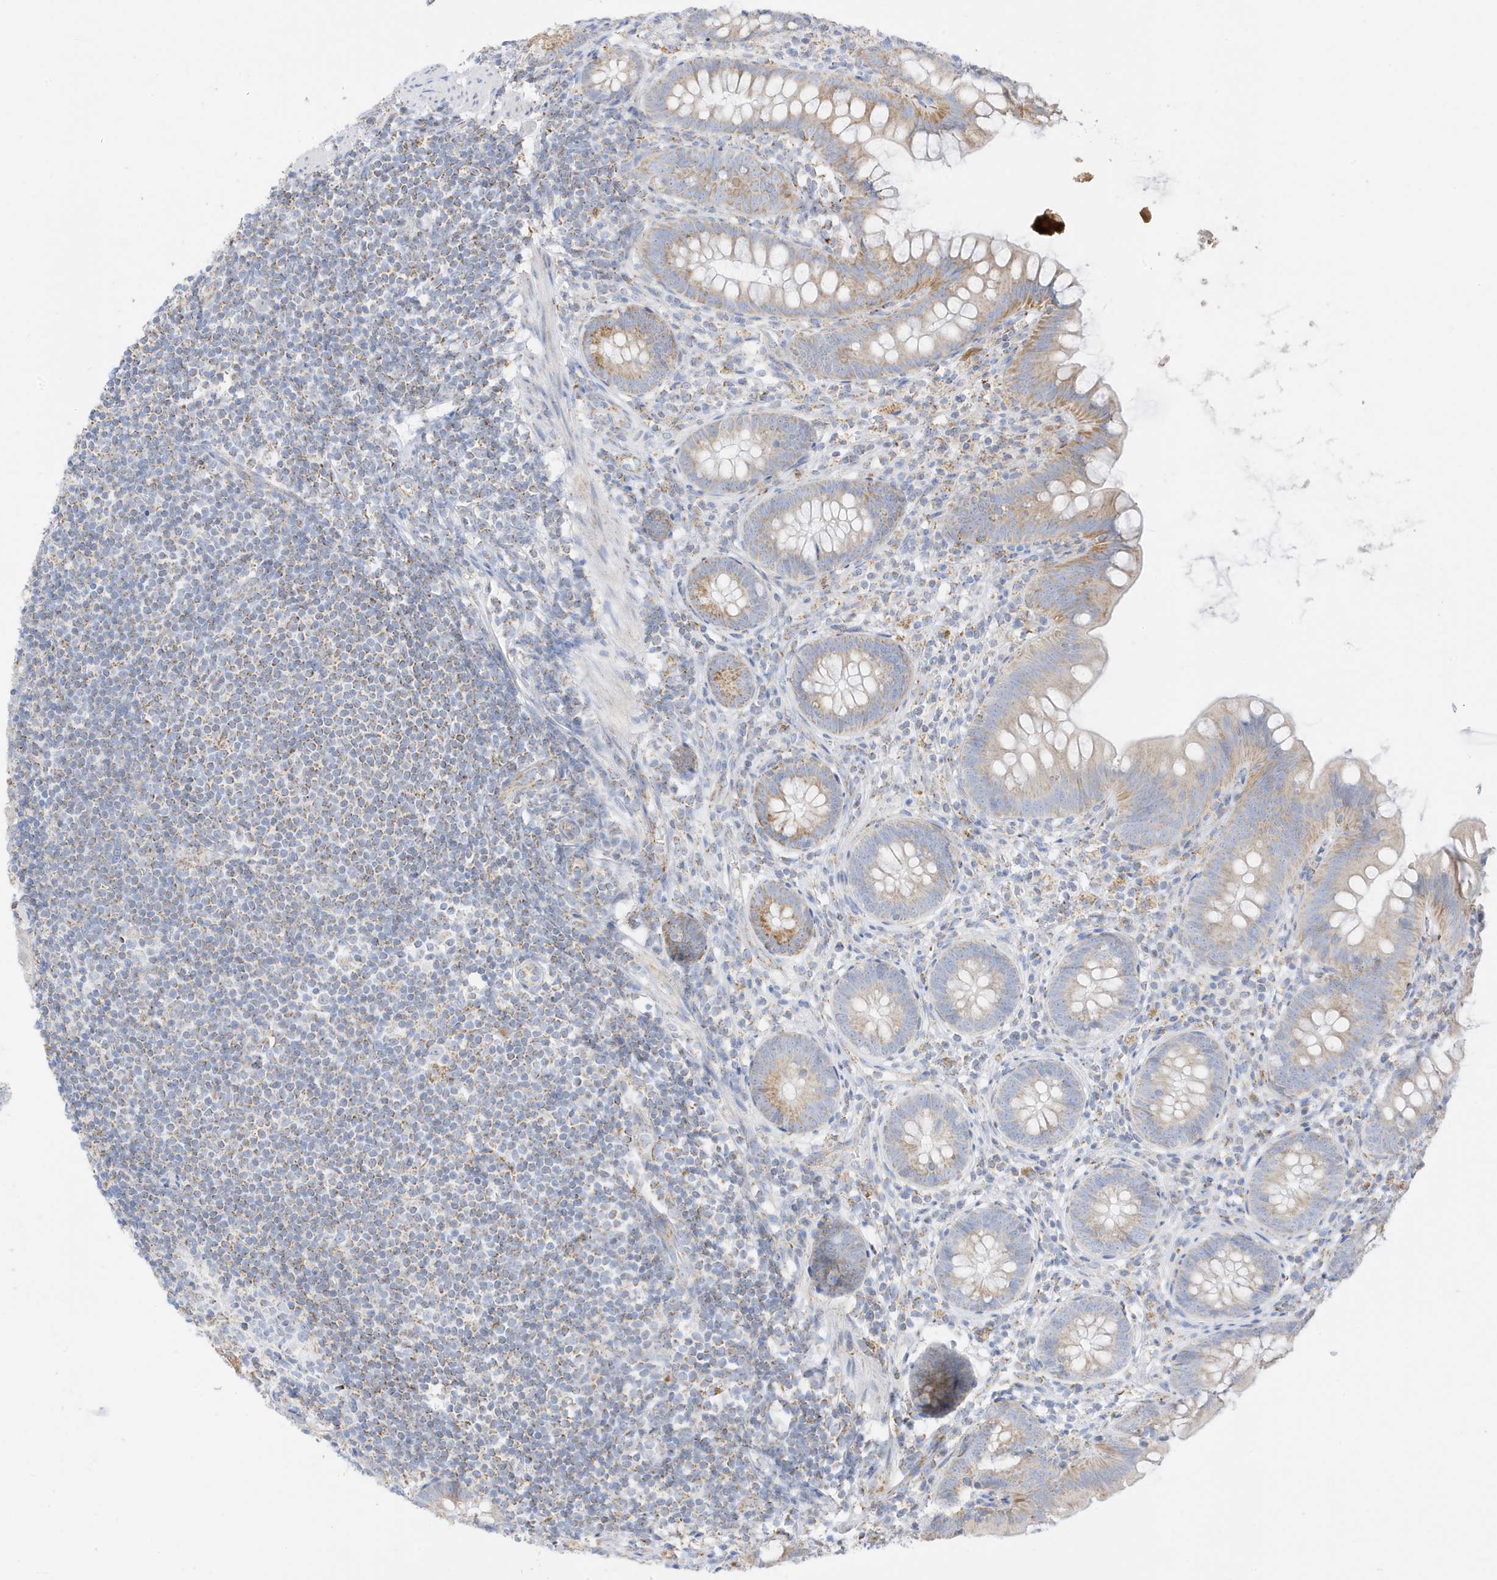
{"staining": {"intensity": "moderate", "quantity": "25%-75%", "location": "cytoplasmic/membranous"}, "tissue": "appendix", "cell_type": "Glandular cells", "image_type": "normal", "snomed": [{"axis": "morphology", "description": "Normal tissue, NOS"}, {"axis": "topography", "description": "Appendix"}], "caption": "A medium amount of moderate cytoplasmic/membranous expression is appreciated in about 25%-75% of glandular cells in normal appendix.", "gene": "CAPN13", "patient": {"sex": "female", "age": 62}}